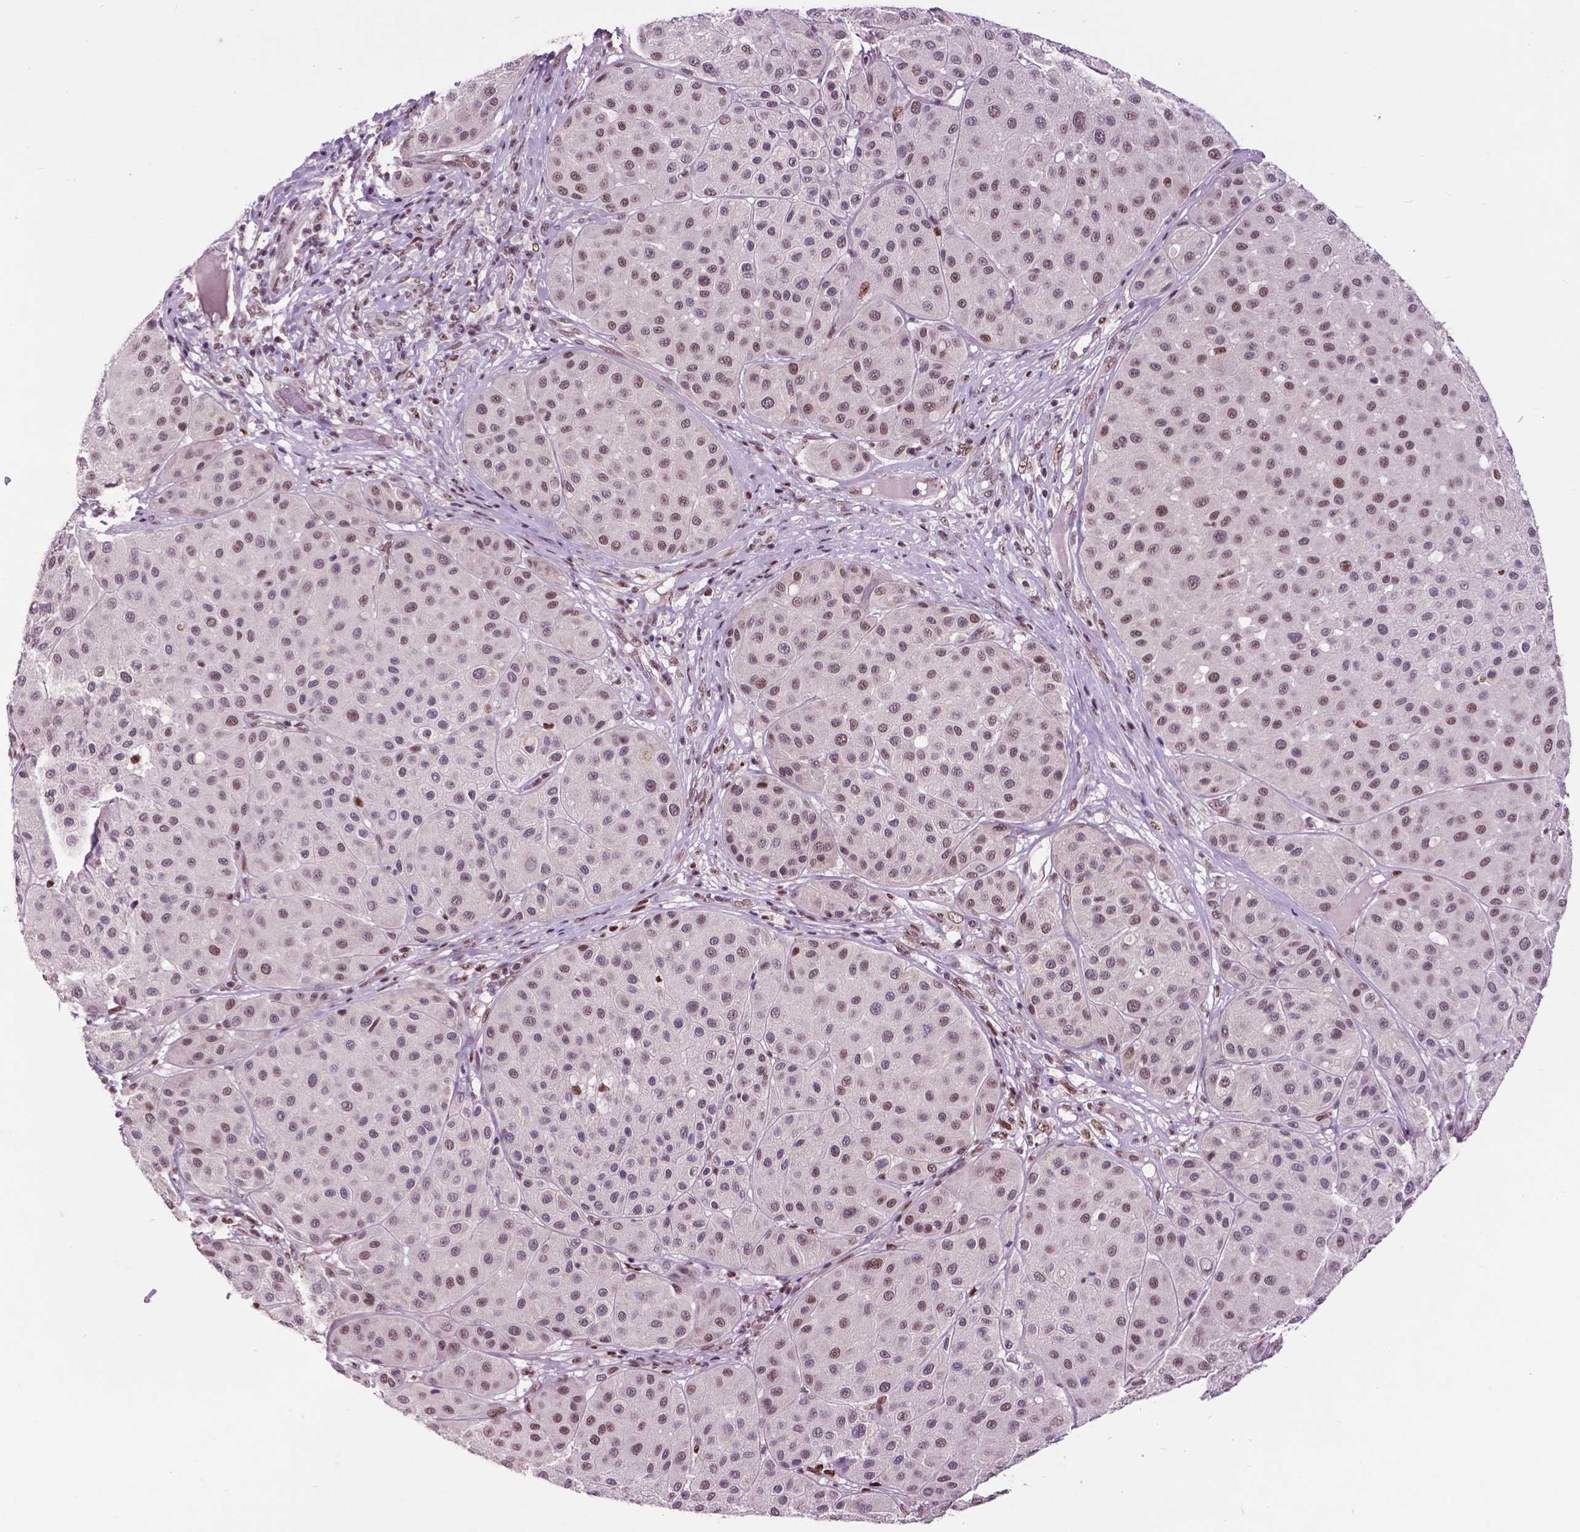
{"staining": {"intensity": "moderate", "quantity": "<25%", "location": "nuclear"}, "tissue": "melanoma", "cell_type": "Tumor cells", "image_type": "cancer", "snomed": [{"axis": "morphology", "description": "Malignant melanoma, Metastatic site"}, {"axis": "topography", "description": "Smooth muscle"}], "caption": "Immunohistochemical staining of melanoma exhibits low levels of moderate nuclear protein positivity in about <25% of tumor cells. Nuclei are stained in blue.", "gene": "EAF1", "patient": {"sex": "male", "age": 41}}